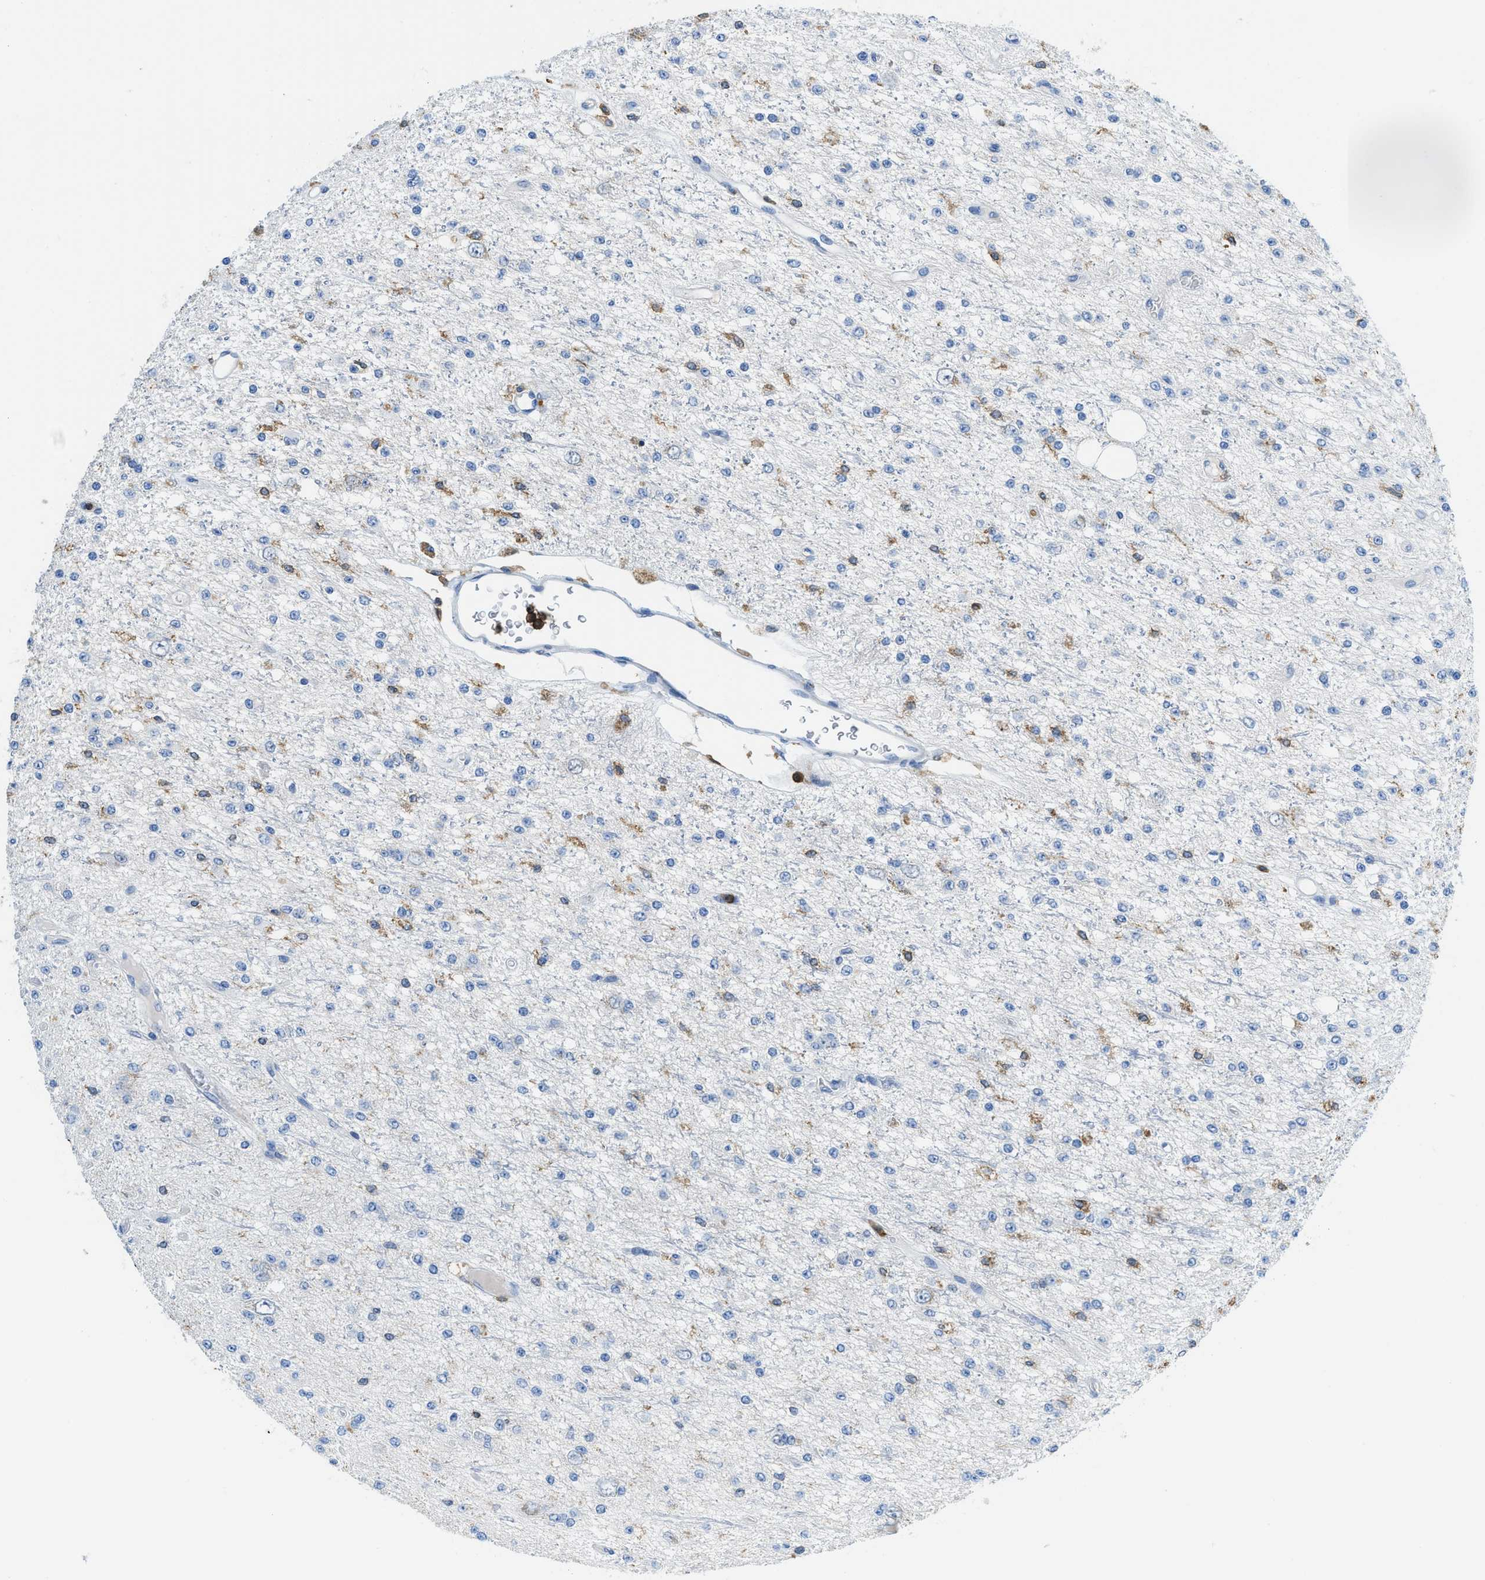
{"staining": {"intensity": "negative", "quantity": "none", "location": "none"}, "tissue": "glioma", "cell_type": "Tumor cells", "image_type": "cancer", "snomed": [{"axis": "morphology", "description": "Glioma, malignant, Low grade"}, {"axis": "topography", "description": "Brain"}], "caption": "This is an IHC image of glioma. There is no staining in tumor cells.", "gene": "FAM151A", "patient": {"sex": "male", "age": 38}}